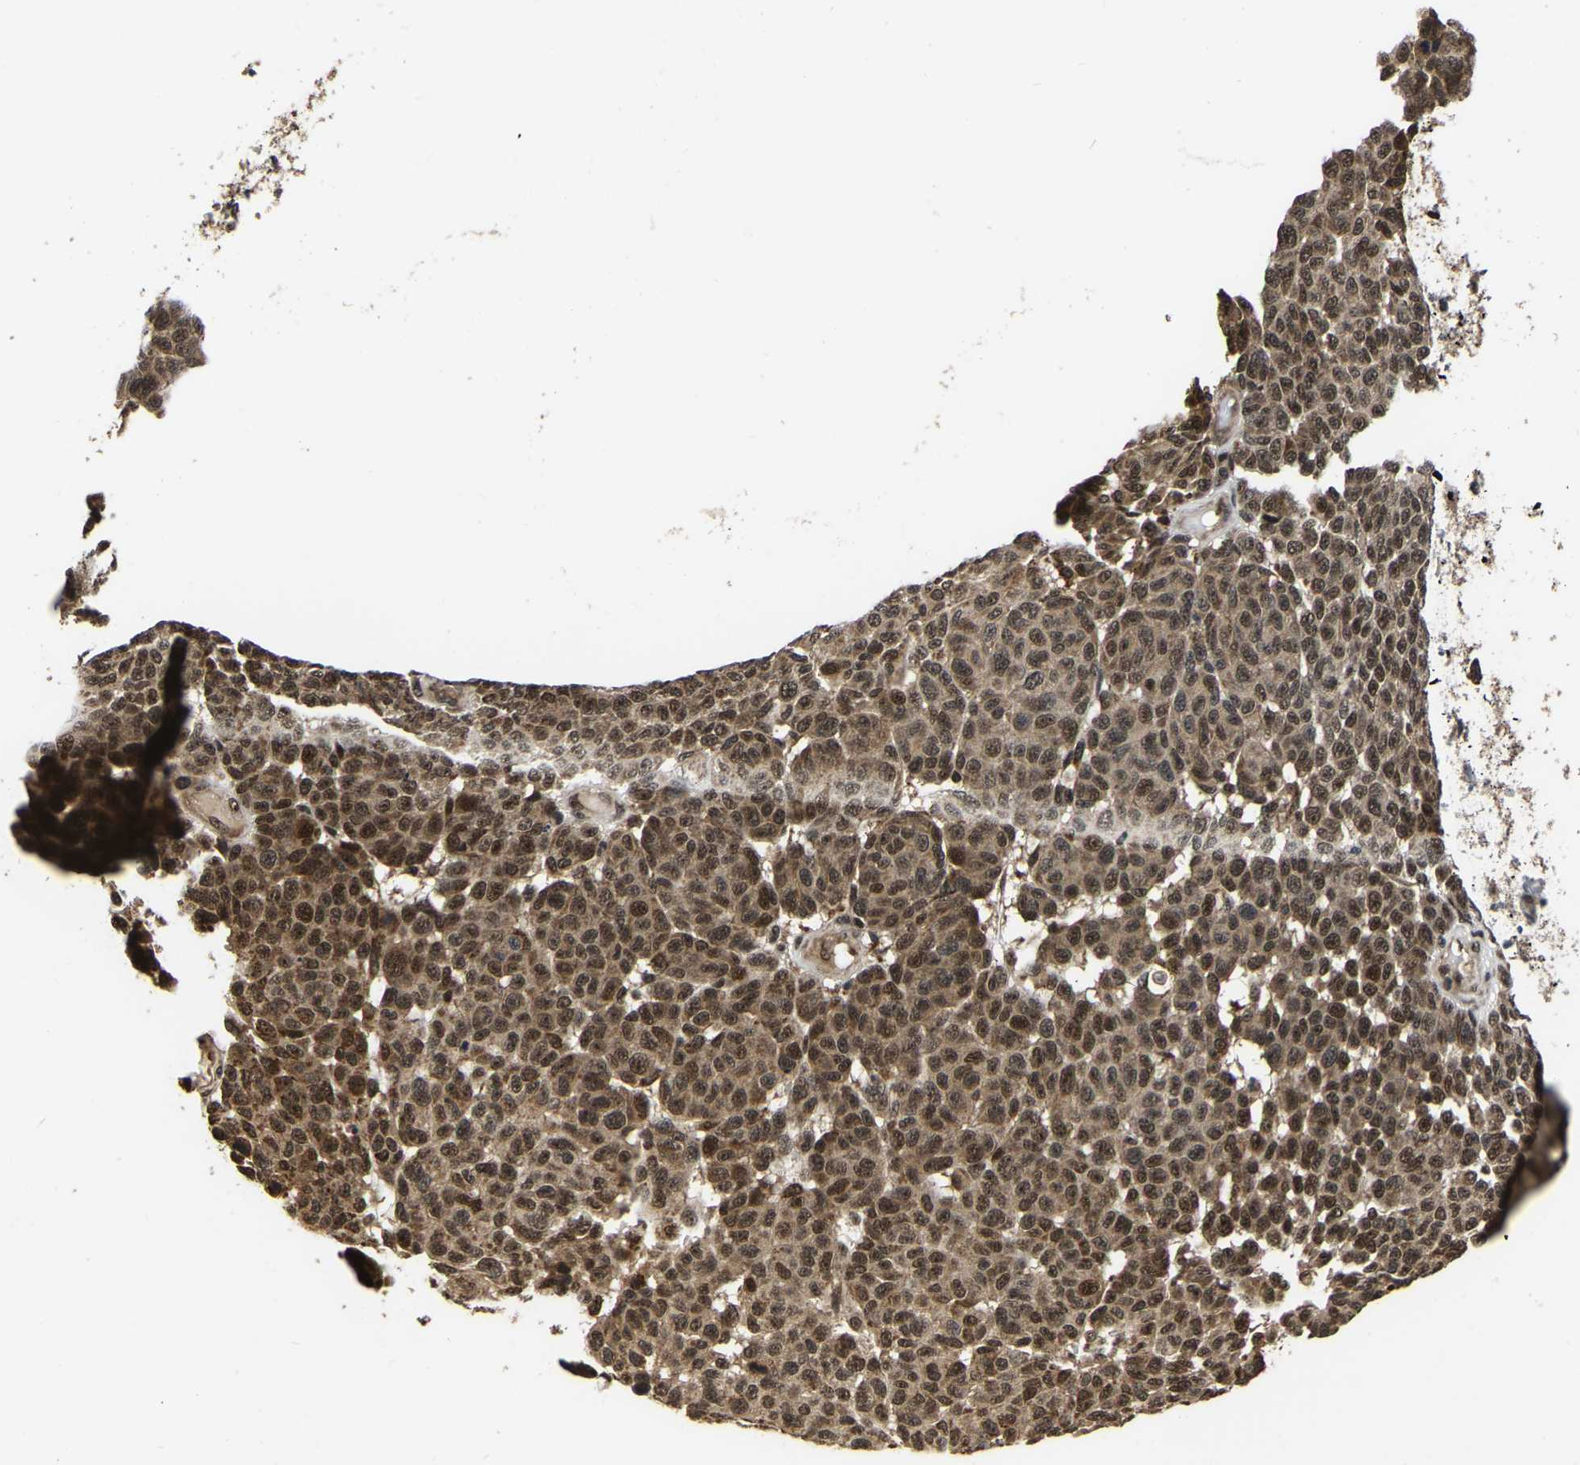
{"staining": {"intensity": "moderate", "quantity": ">75%", "location": "cytoplasmic/membranous,nuclear"}, "tissue": "melanoma", "cell_type": "Tumor cells", "image_type": "cancer", "snomed": [{"axis": "morphology", "description": "Malignant melanoma, NOS"}, {"axis": "topography", "description": "Skin"}], "caption": "Protein staining by immunohistochemistry (IHC) exhibits moderate cytoplasmic/membranous and nuclear positivity in about >75% of tumor cells in melanoma. The protein is stained brown, and the nuclei are stained in blue (DAB IHC with brightfield microscopy, high magnification).", "gene": "CIAO1", "patient": {"sex": "male", "age": 59}}